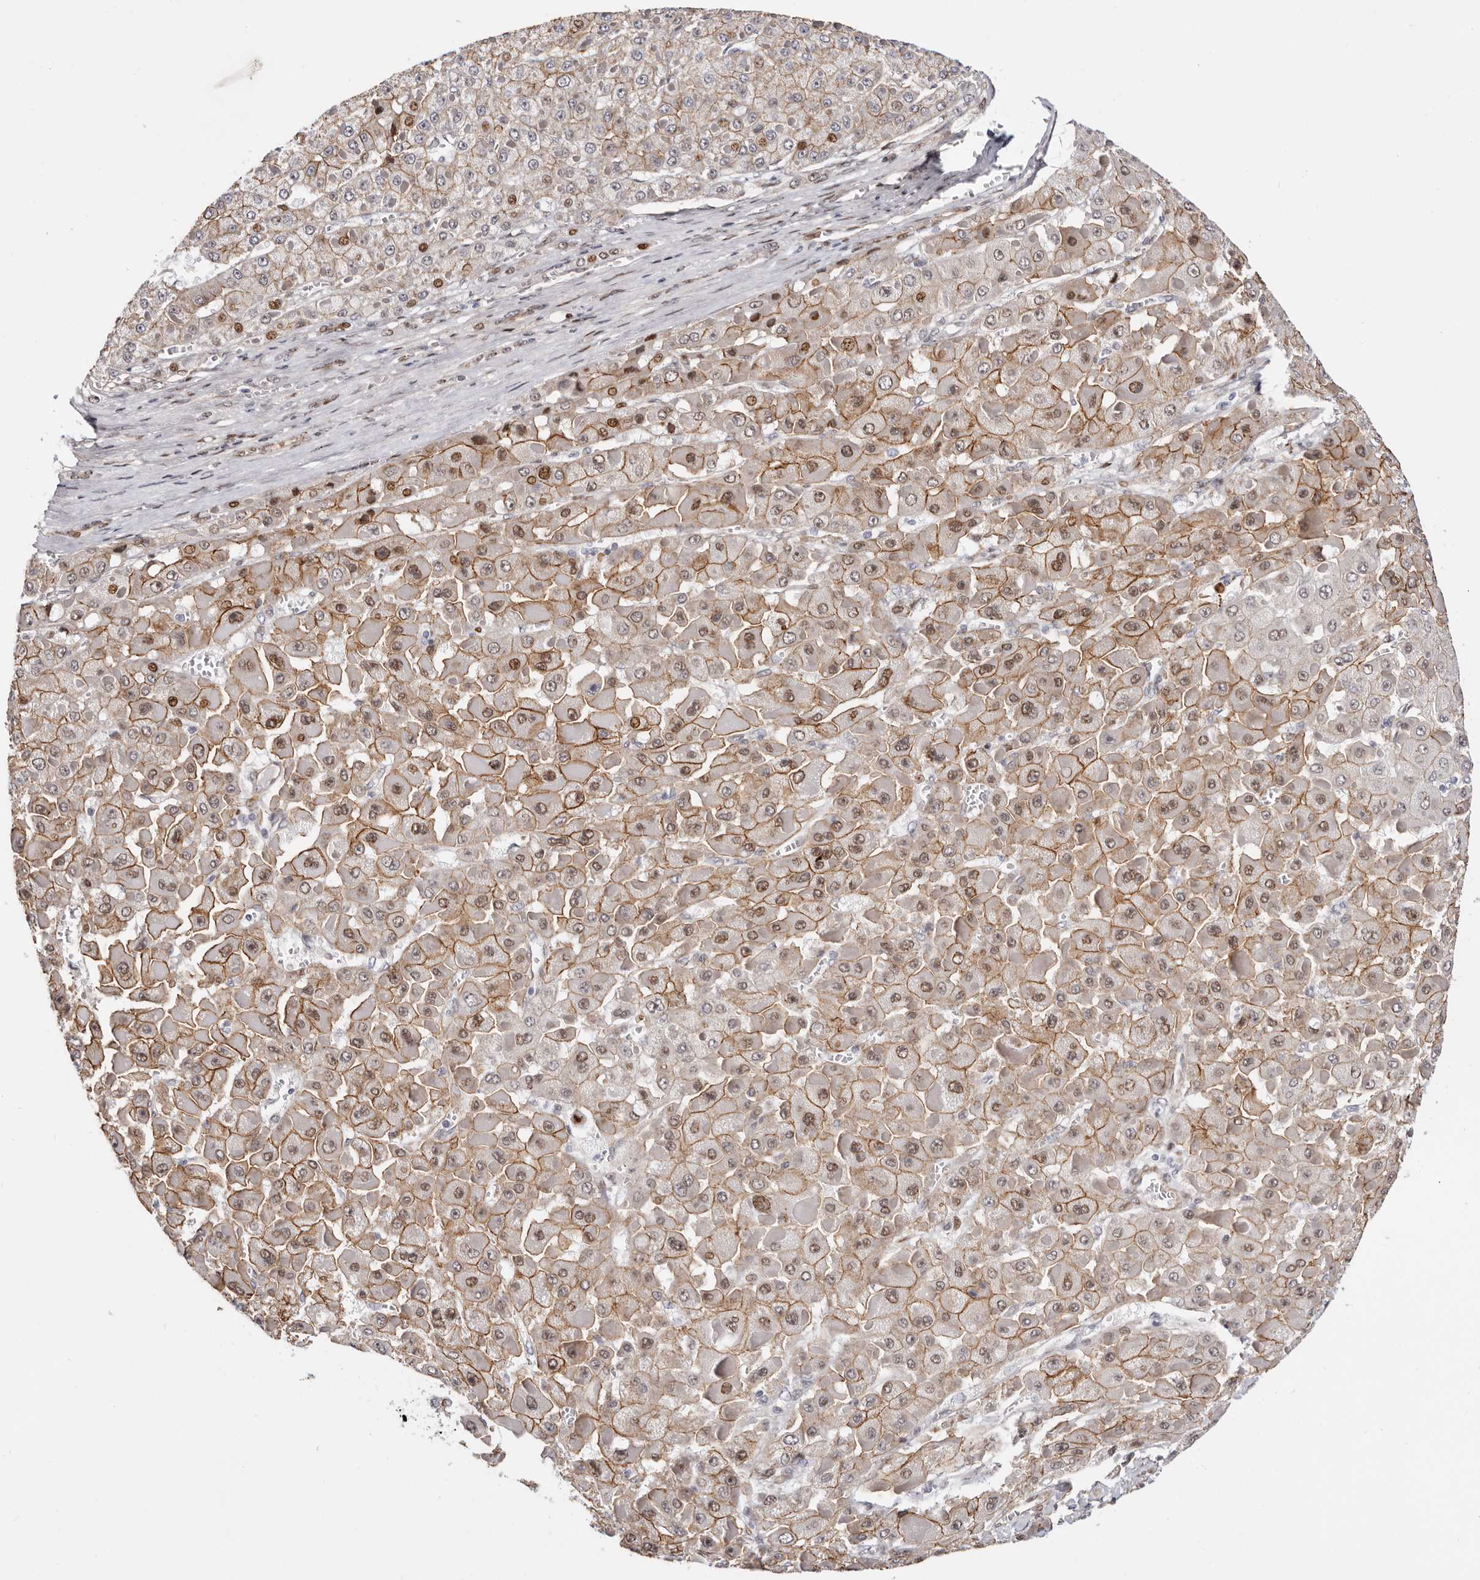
{"staining": {"intensity": "moderate", "quantity": "25%-75%", "location": "cytoplasmic/membranous,nuclear"}, "tissue": "liver cancer", "cell_type": "Tumor cells", "image_type": "cancer", "snomed": [{"axis": "morphology", "description": "Carcinoma, Hepatocellular, NOS"}, {"axis": "topography", "description": "Liver"}], "caption": "Hepatocellular carcinoma (liver) stained for a protein displays moderate cytoplasmic/membranous and nuclear positivity in tumor cells.", "gene": "EPHX3", "patient": {"sex": "female", "age": 73}}